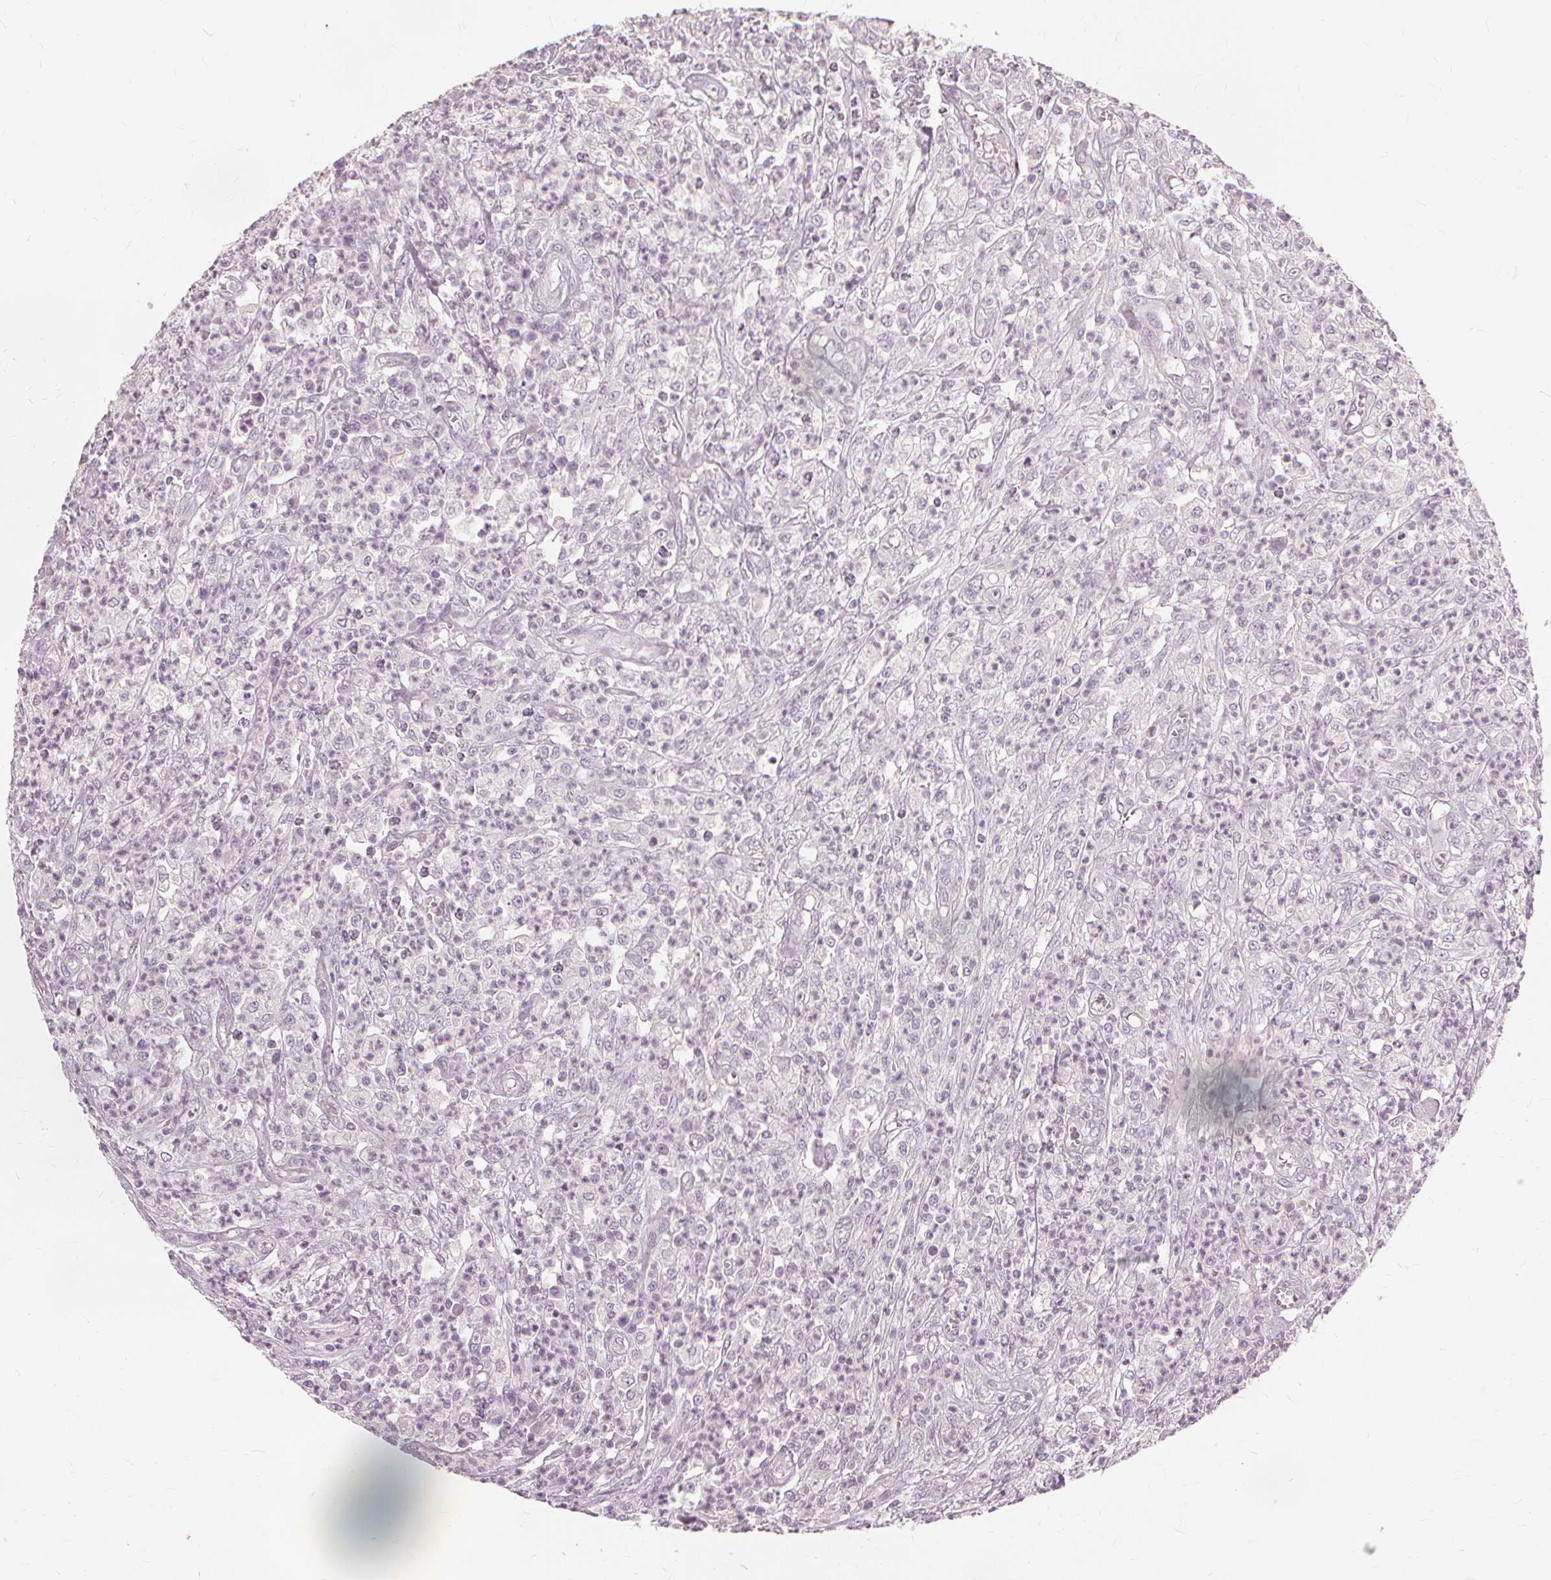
{"staining": {"intensity": "negative", "quantity": "none", "location": "none"}, "tissue": "colorectal cancer", "cell_type": "Tumor cells", "image_type": "cancer", "snomed": [{"axis": "morphology", "description": "Normal tissue, NOS"}, {"axis": "morphology", "description": "Adenocarcinoma, NOS"}, {"axis": "topography", "description": "Colon"}], "caption": "The photomicrograph displays no significant expression in tumor cells of colorectal cancer. (Brightfield microscopy of DAB immunohistochemistry at high magnification).", "gene": "SFTPD", "patient": {"sex": "male", "age": 65}}